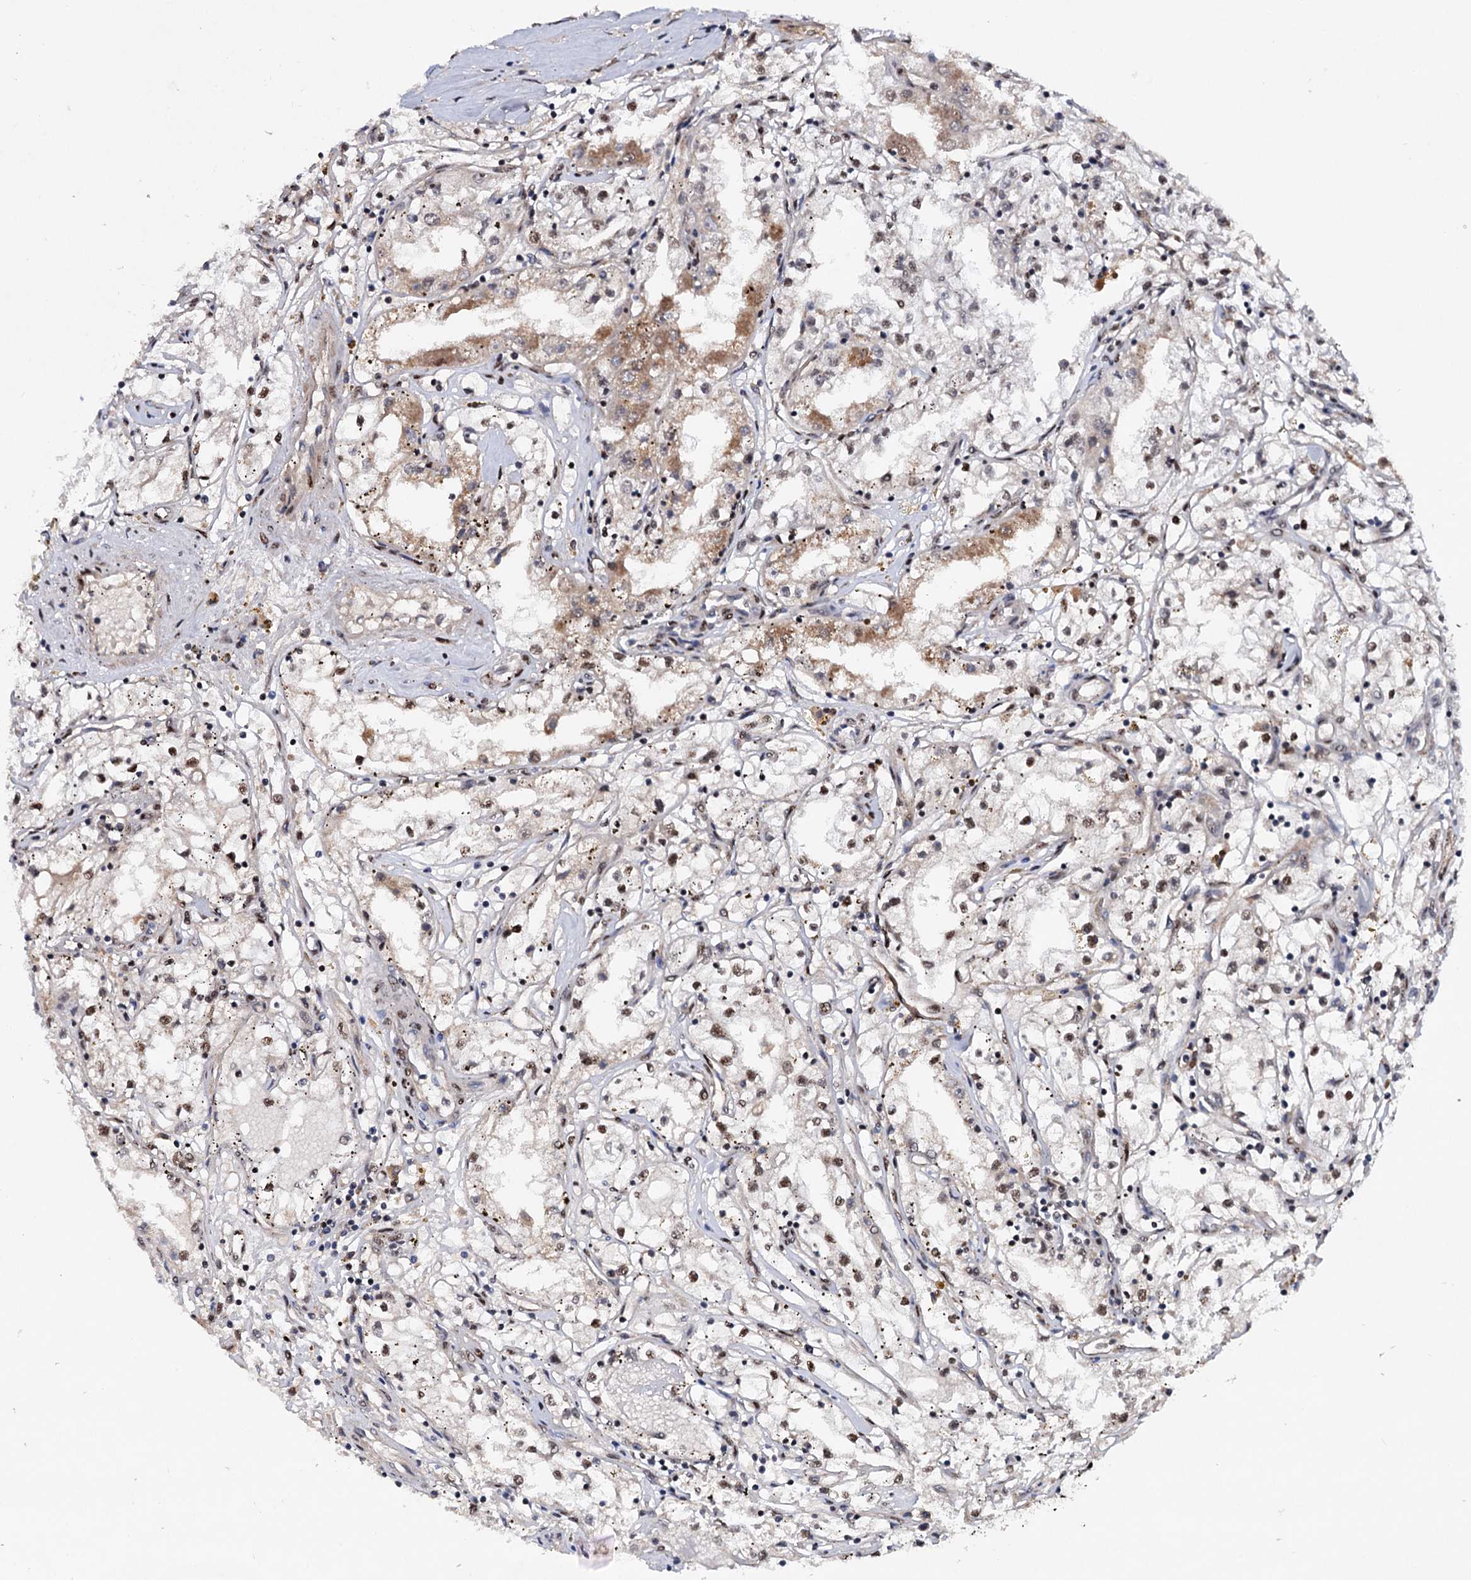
{"staining": {"intensity": "moderate", "quantity": "25%-75%", "location": "cytoplasmic/membranous,nuclear"}, "tissue": "renal cancer", "cell_type": "Tumor cells", "image_type": "cancer", "snomed": [{"axis": "morphology", "description": "Adenocarcinoma, NOS"}, {"axis": "topography", "description": "Kidney"}], "caption": "This is a photomicrograph of immunohistochemistry (IHC) staining of renal adenocarcinoma, which shows moderate positivity in the cytoplasmic/membranous and nuclear of tumor cells.", "gene": "TBC1D12", "patient": {"sex": "male", "age": 56}}